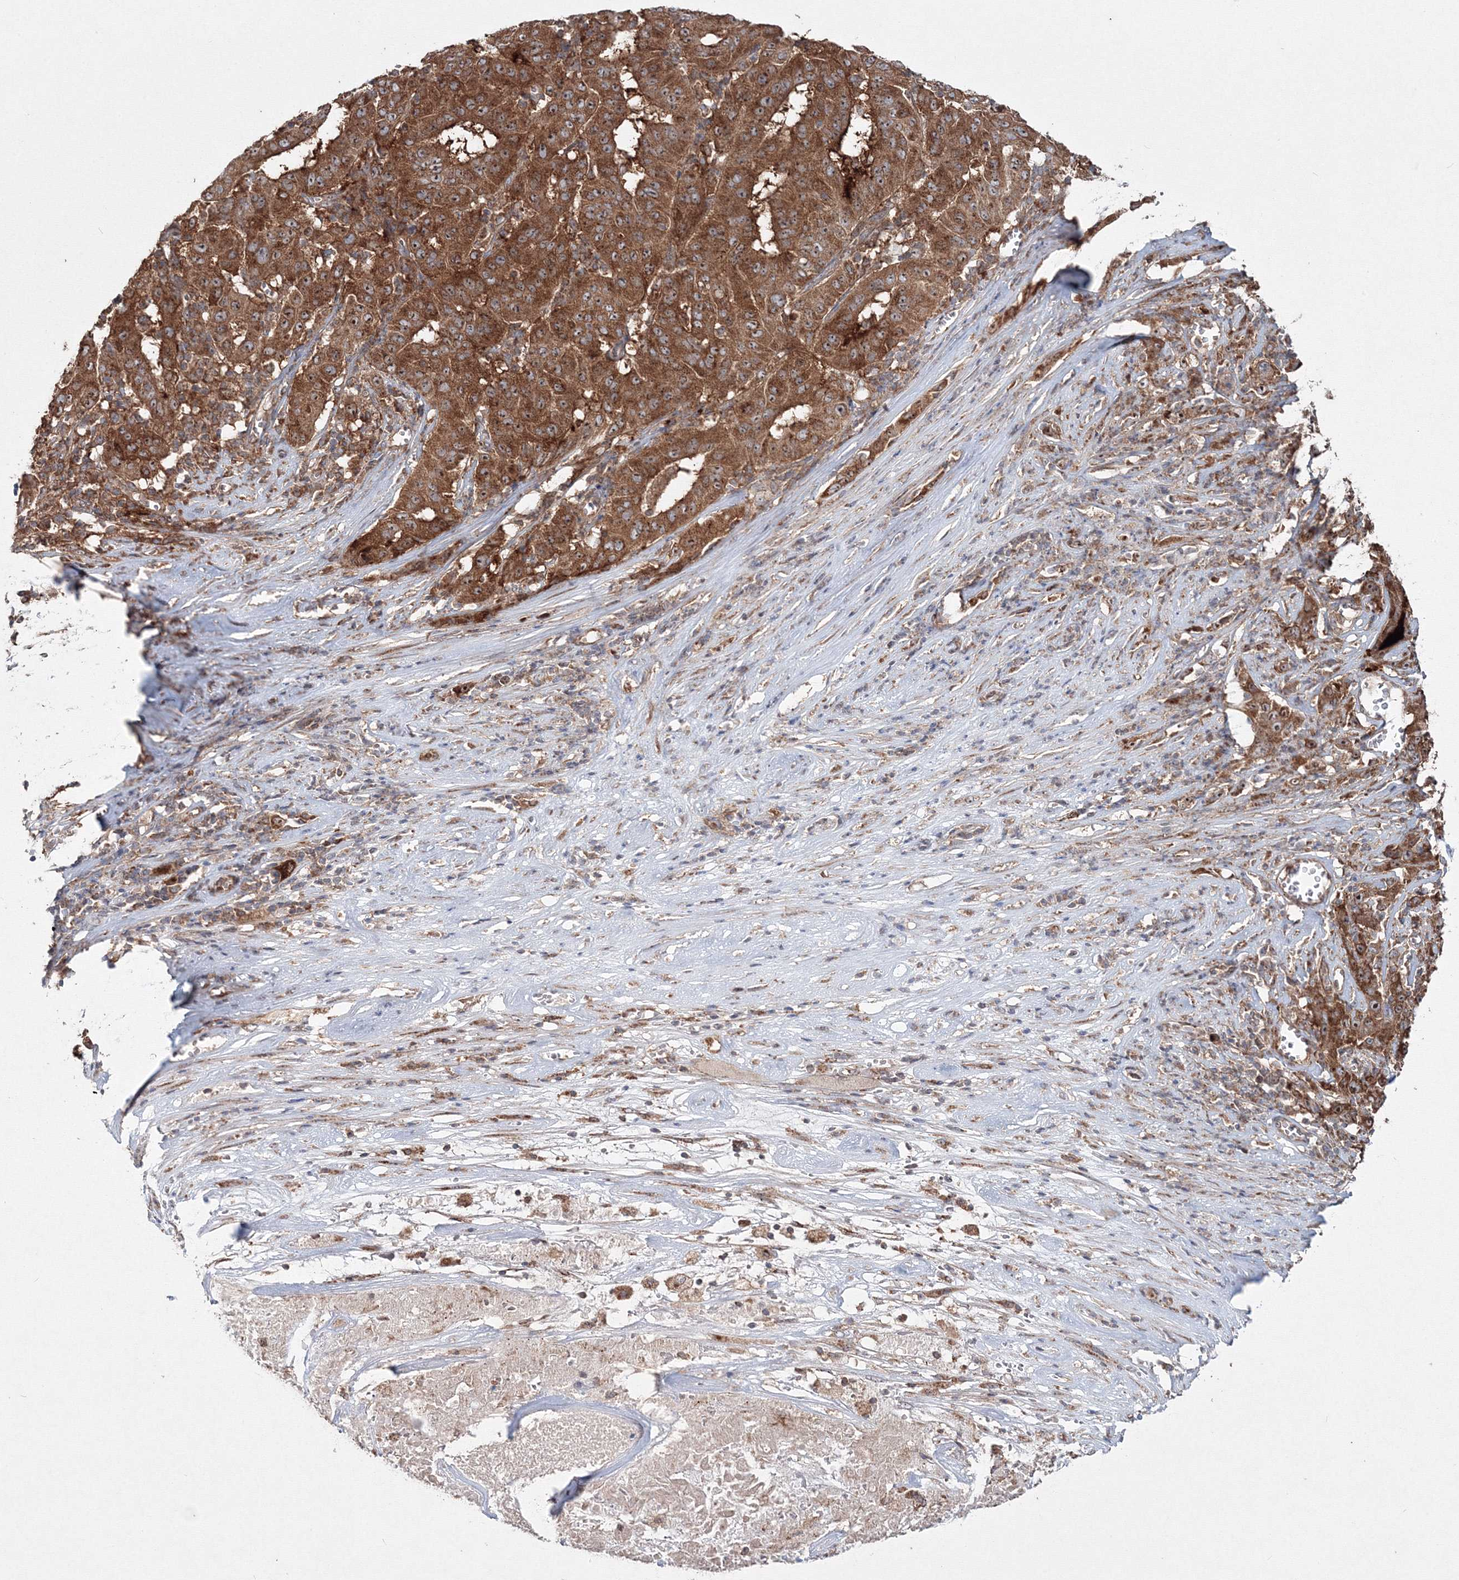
{"staining": {"intensity": "strong", "quantity": ">75%", "location": "cytoplasmic/membranous,nuclear"}, "tissue": "pancreatic cancer", "cell_type": "Tumor cells", "image_type": "cancer", "snomed": [{"axis": "morphology", "description": "Adenocarcinoma, NOS"}, {"axis": "topography", "description": "Pancreas"}], "caption": "Pancreatic cancer stained with DAB IHC exhibits high levels of strong cytoplasmic/membranous and nuclear positivity in about >75% of tumor cells. Ihc stains the protein of interest in brown and the nuclei are stained blue.", "gene": "PEX13", "patient": {"sex": "male", "age": 63}}